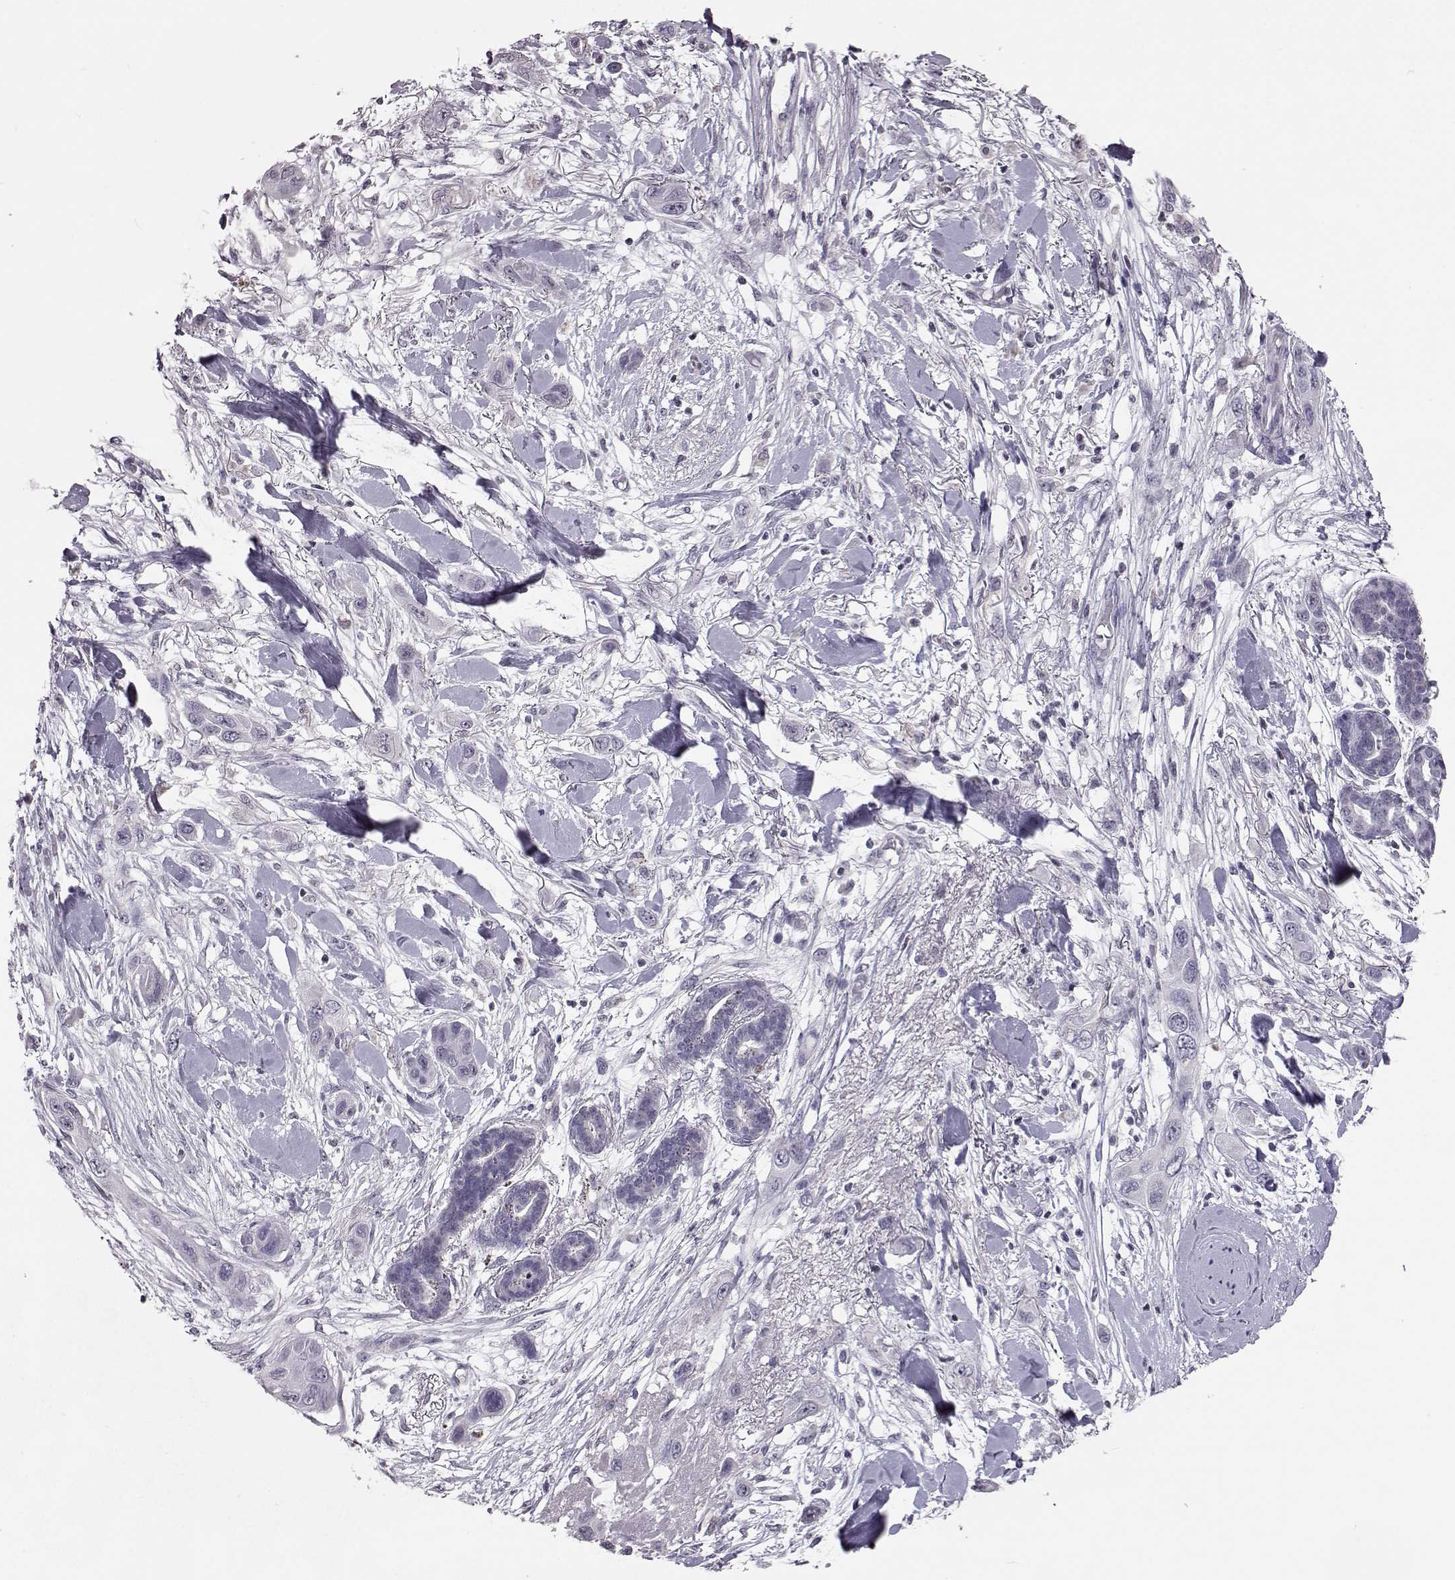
{"staining": {"intensity": "negative", "quantity": "none", "location": "none"}, "tissue": "skin cancer", "cell_type": "Tumor cells", "image_type": "cancer", "snomed": [{"axis": "morphology", "description": "Squamous cell carcinoma, NOS"}, {"axis": "topography", "description": "Skin"}], "caption": "A high-resolution micrograph shows immunohistochemistry staining of squamous cell carcinoma (skin), which reveals no significant staining in tumor cells. (Stains: DAB IHC with hematoxylin counter stain, Microscopy: brightfield microscopy at high magnification).", "gene": "ALDH3A1", "patient": {"sex": "male", "age": 79}}